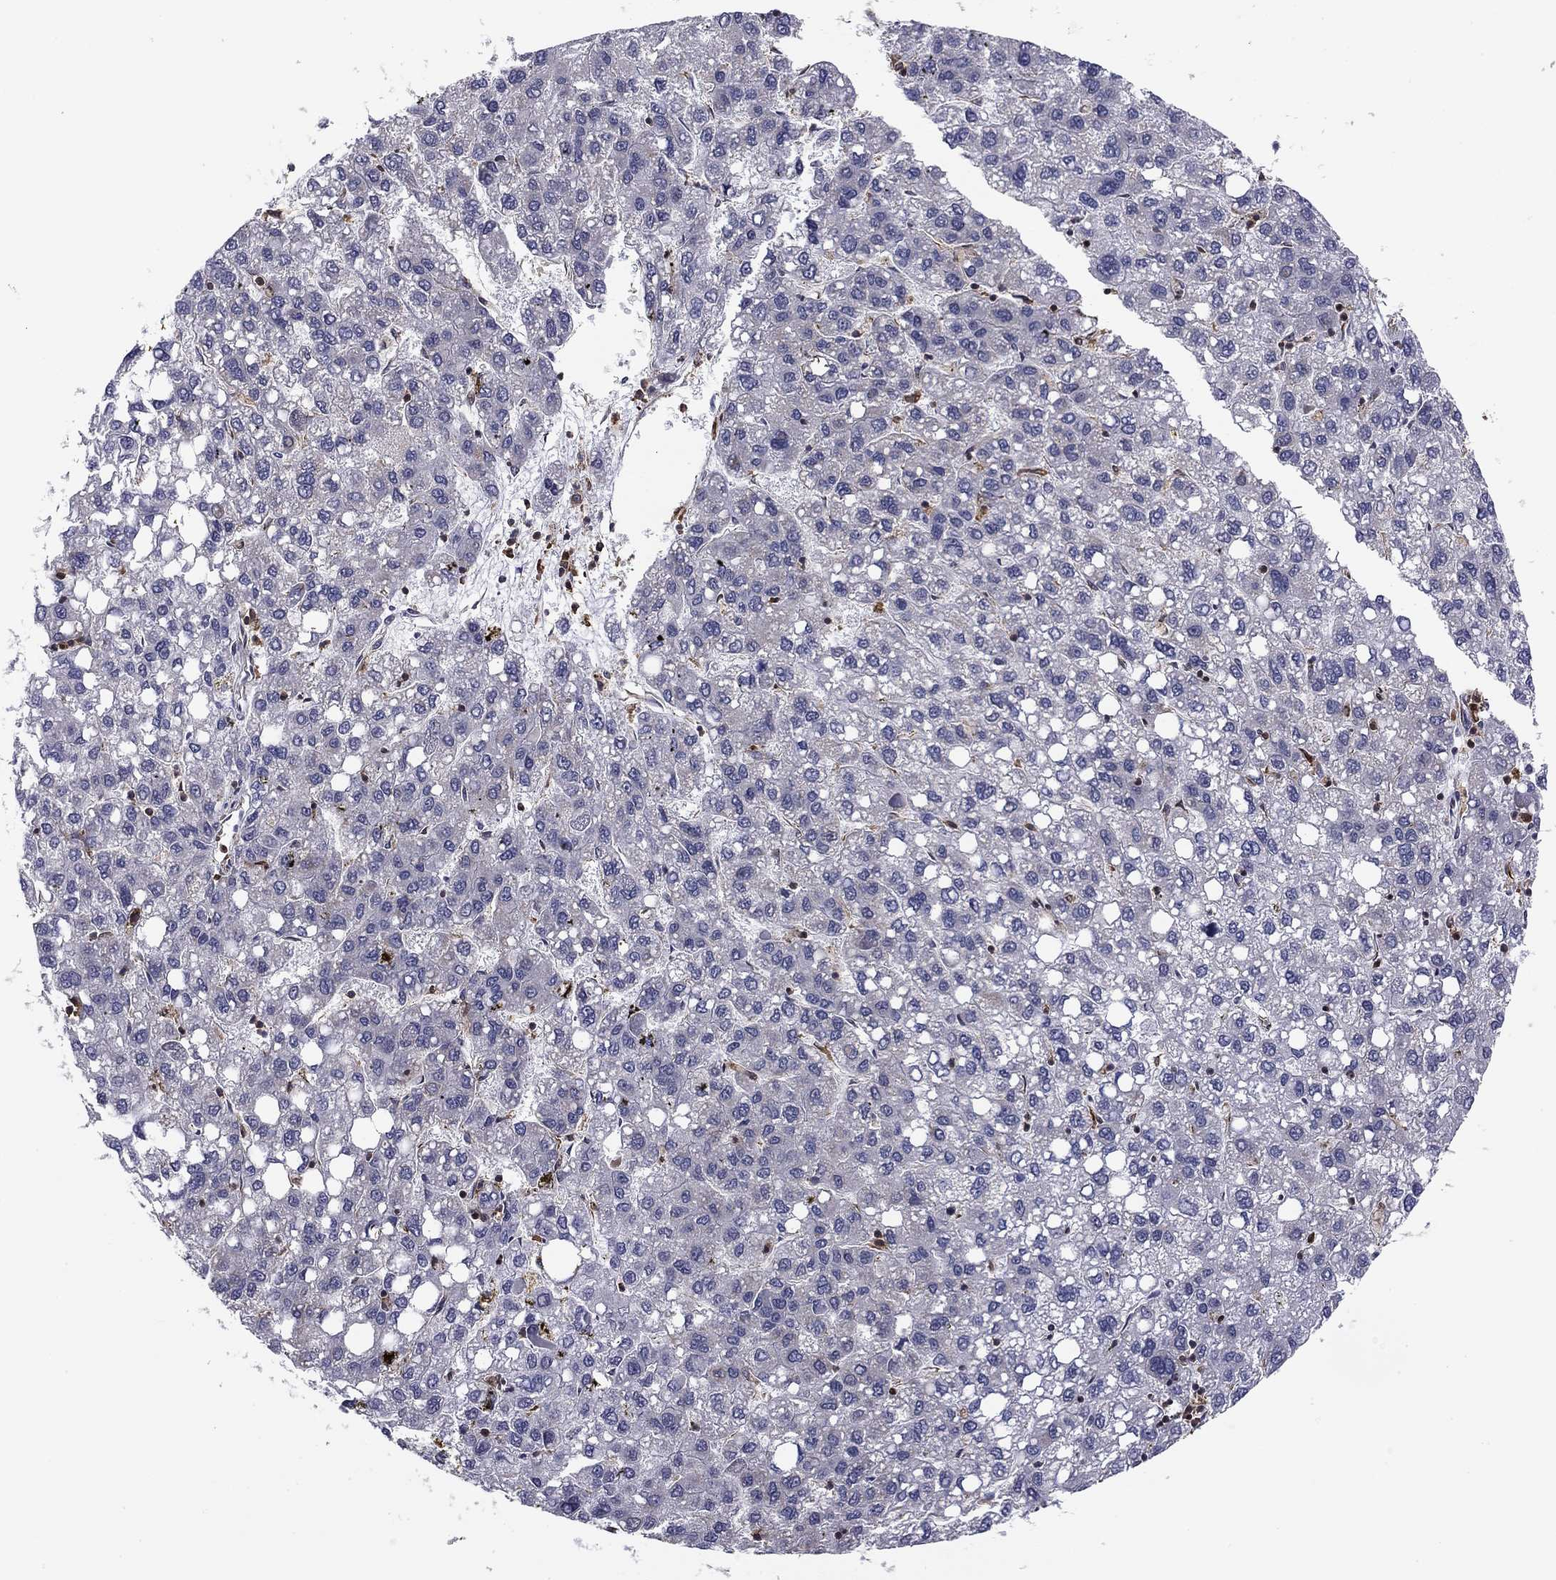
{"staining": {"intensity": "negative", "quantity": "none", "location": "none"}, "tissue": "liver cancer", "cell_type": "Tumor cells", "image_type": "cancer", "snomed": [{"axis": "morphology", "description": "Carcinoma, Hepatocellular, NOS"}, {"axis": "topography", "description": "Liver"}], "caption": "High magnification brightfield microscopy of hepatocellular carcinoma (liver) stained with DAB (3,3'-diaminobenzidine) (brown) and counterstained with hematoxylin (blue): tumor cells show no significant staining. Brightfield microscopy of immunohistochemistry stained with DAB (3,3'-diaminobenzidine) (brown) and hematoxylin (blue), captured at high magnification.", "gene": "PLCB2", "patient": {"sex": "female", "age": 82}}